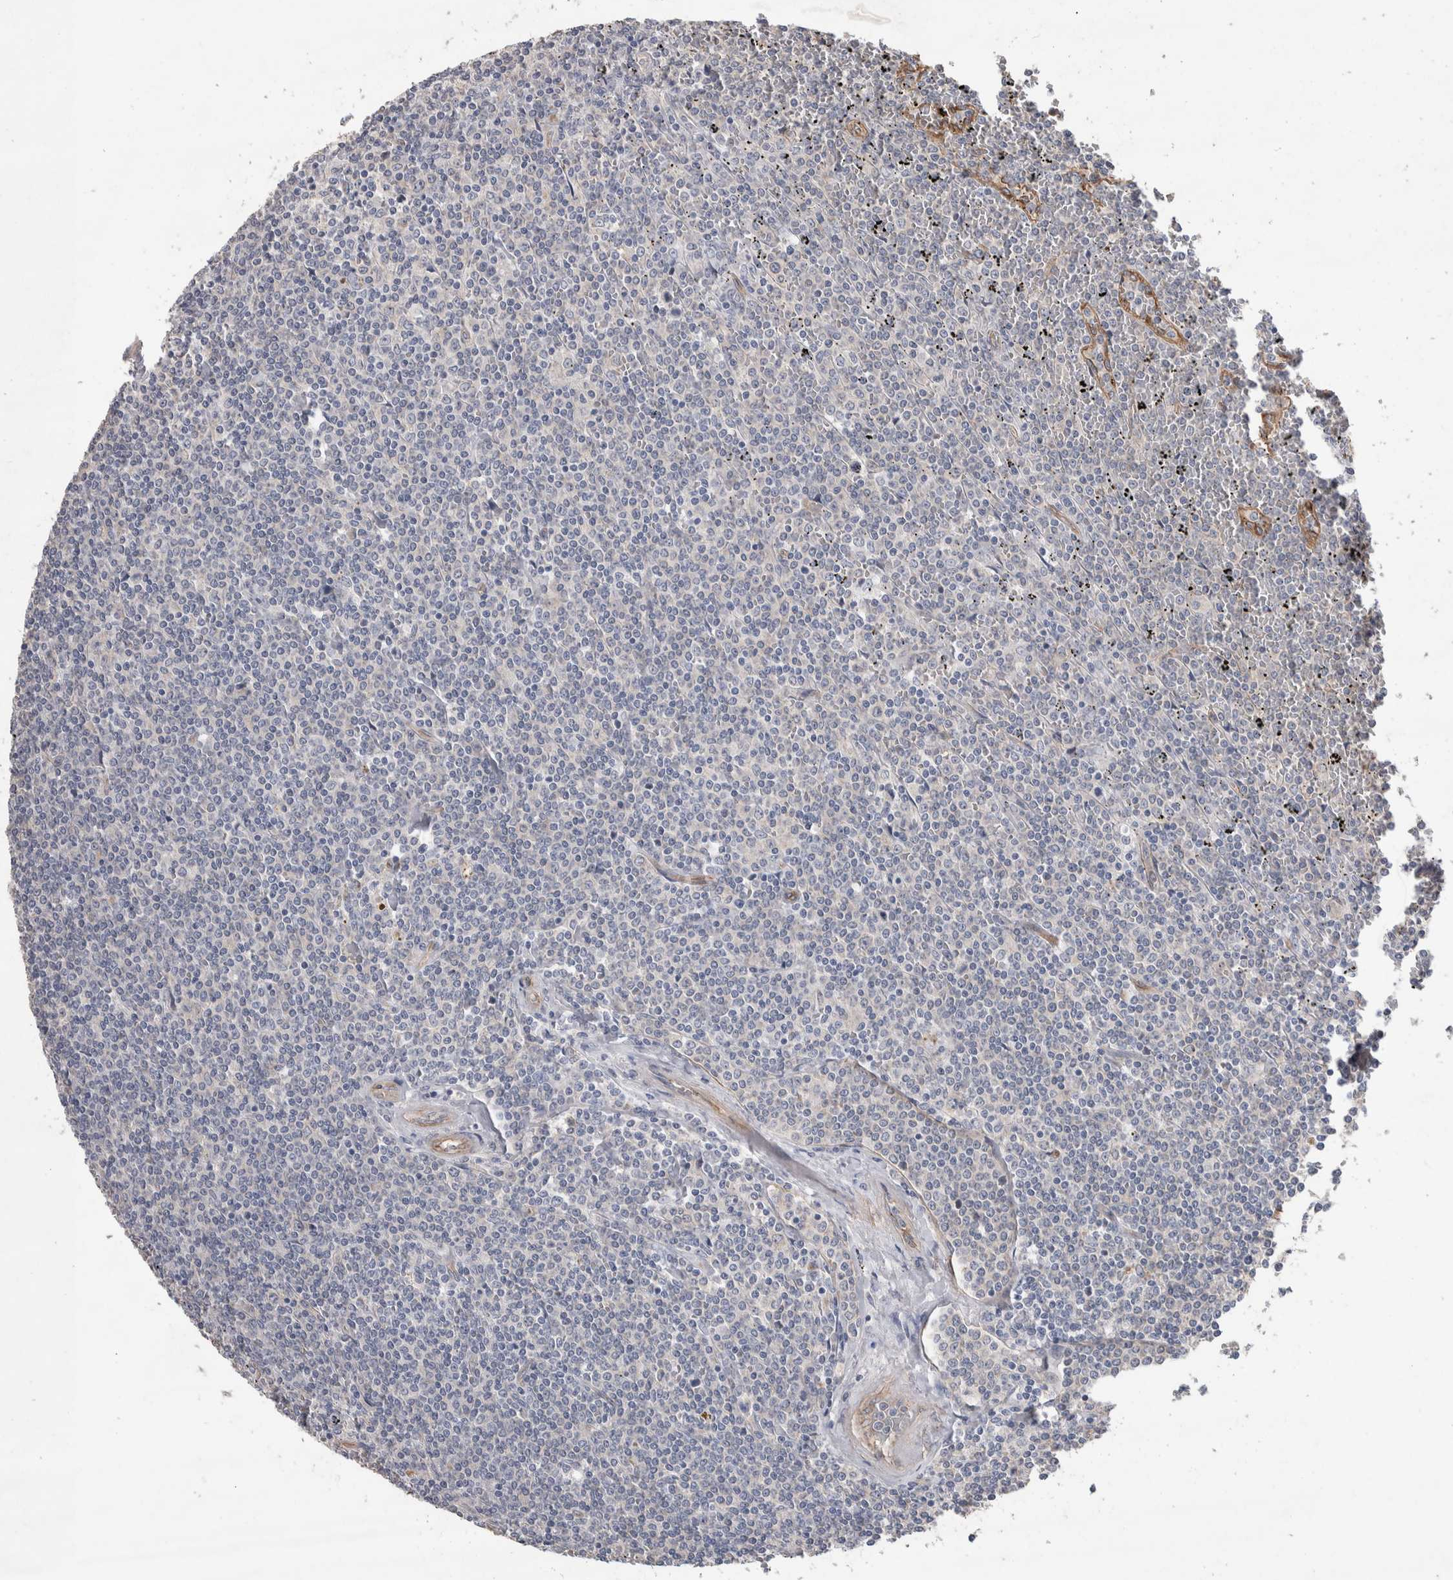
{"staining": {"intensity": "negative", "quantity": "none", "location": "none"}, "tissue": "lymphoma", "cell_type": "Tumor cells", "image_type": "cancer", "snomed": [{"axis": "morphology", "description": "Malignant lymphoma, non-Hodgkin's type, Low grade"}, {"axis": "topography", "description": "Spleen"}], "caption": "There is no significant staining in tumor cells of malignant lymphoma, non-Hodgkin's type (low-grade). (Immunohistochemistry (ihc), brightfield microscopy, high magnification).", "gene": "GCNA", "patient": {"sex": "female", "age": 19}}